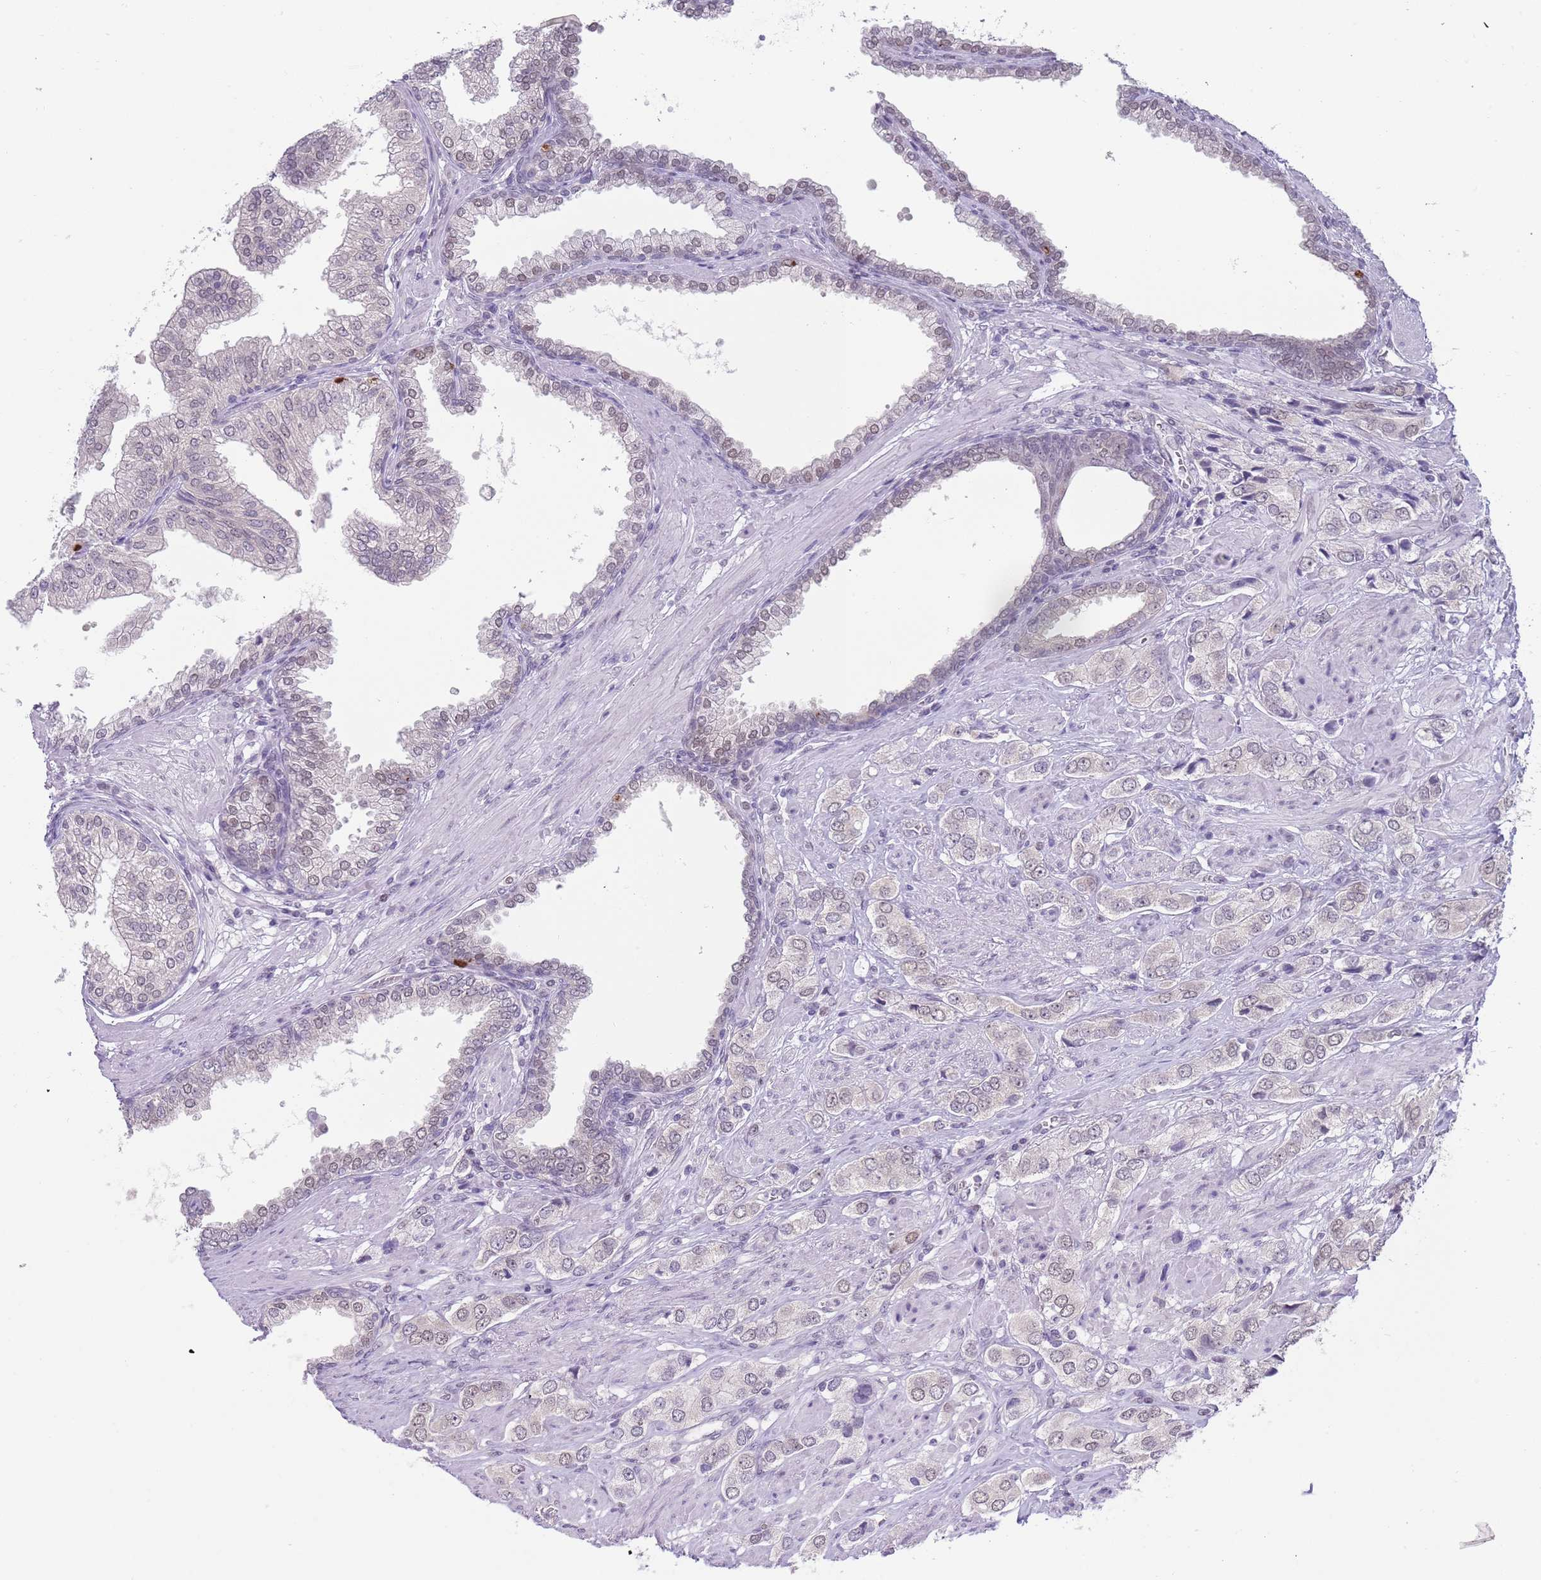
{"staining": {"intensity": "weak", "quantity": "25%-75%", "location": "nuclear"}, "tissue": "prostate cancer", "cell_type": "Tumor cells", "image_type": "cancer", "snomed": [{"axis": "morphology", "description": "Adenocarcinoma, High grade"}, {"axis": "topography", "description": "Prostate and seminal vesicle, NOS"}], "caption": "Immunohistochemical staining of human prostate cancer displays low levels of weak nuclear protein staining in about 25%-75% of tumor cells.", "gene": "SEPHS2", "patient": {"sex": "male", "age": 64}}